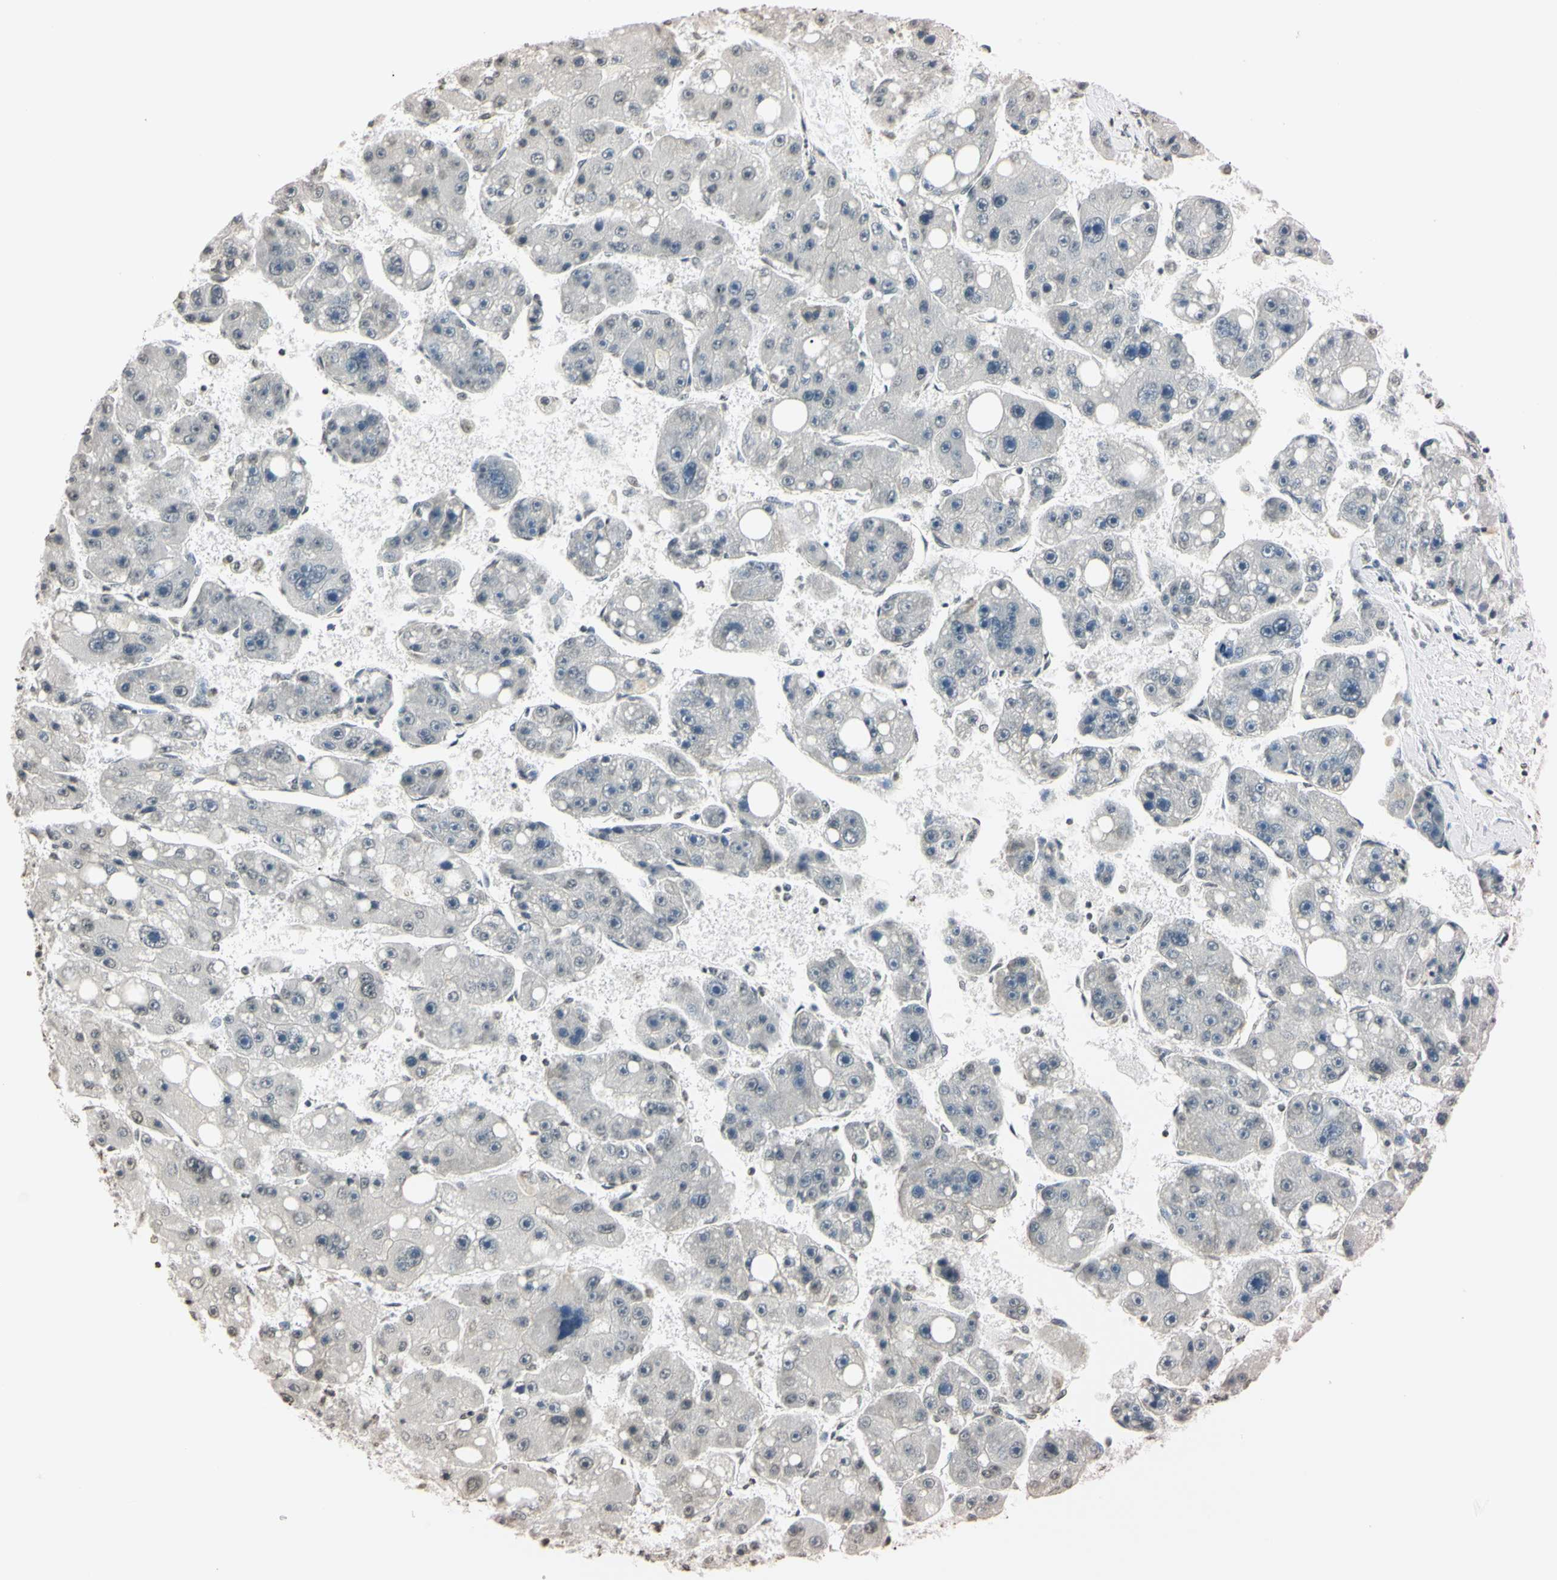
{"staining": {"intensity": "weak", "quantity": "<25%", "location": "nuclear"}, "tissue": "liver cancer", "cell_type": "Tumor cells", "image_type": "cancer", "snomed": [{"axis": "morphology", "description": "Carcinoma, Hepatocellular, NOS"}, {"axis": "topography", "description": "Liver"}], "caption": "The photomicrograph exhibits no staining of tumor cells in liver cancer.", "gene": "CDC45", "patient": {"sex": "female", "age": 61}}